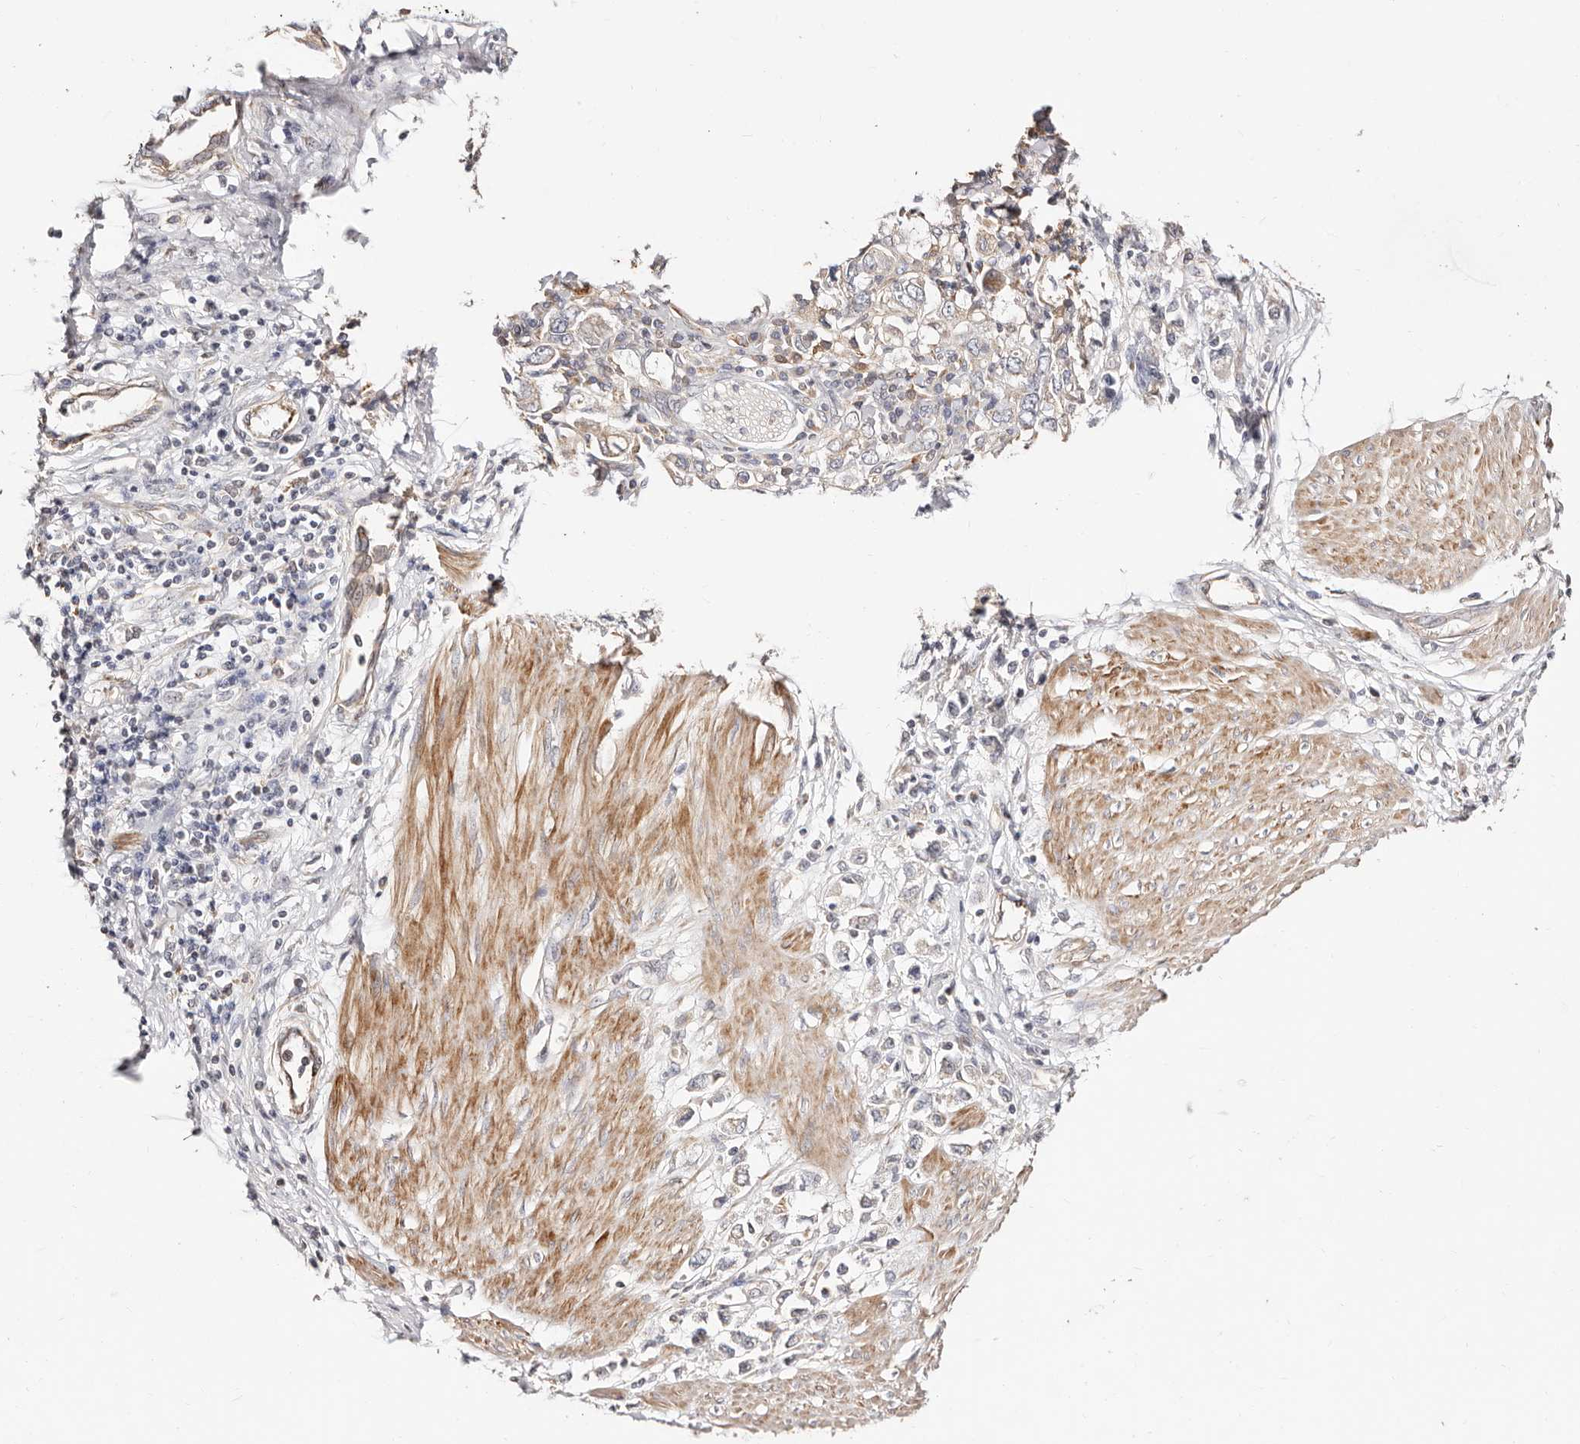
{"staining": {"intensity": "negative", "quantity": "none", "location": "none"}, "tissue": "stomach cancer", "cell_type": "Tumor cells", "image_type": "cancer", "snomed": [{"axis": "morphology", "description": "Adenocarcinoma, NOS"}, {"axis": "topography", "description": "Stomach"}], "caption": "A micrograph of human stomach adenocarcinoma is negative for staining in tumor cells. The staining is performed using DAB (3,3'-diaminobenzidine) brown chromogen with nuclei counter-stained in using hematoxylin.", "gene": "MAPK1", "patient": {"sex": "female", "age": 76}}